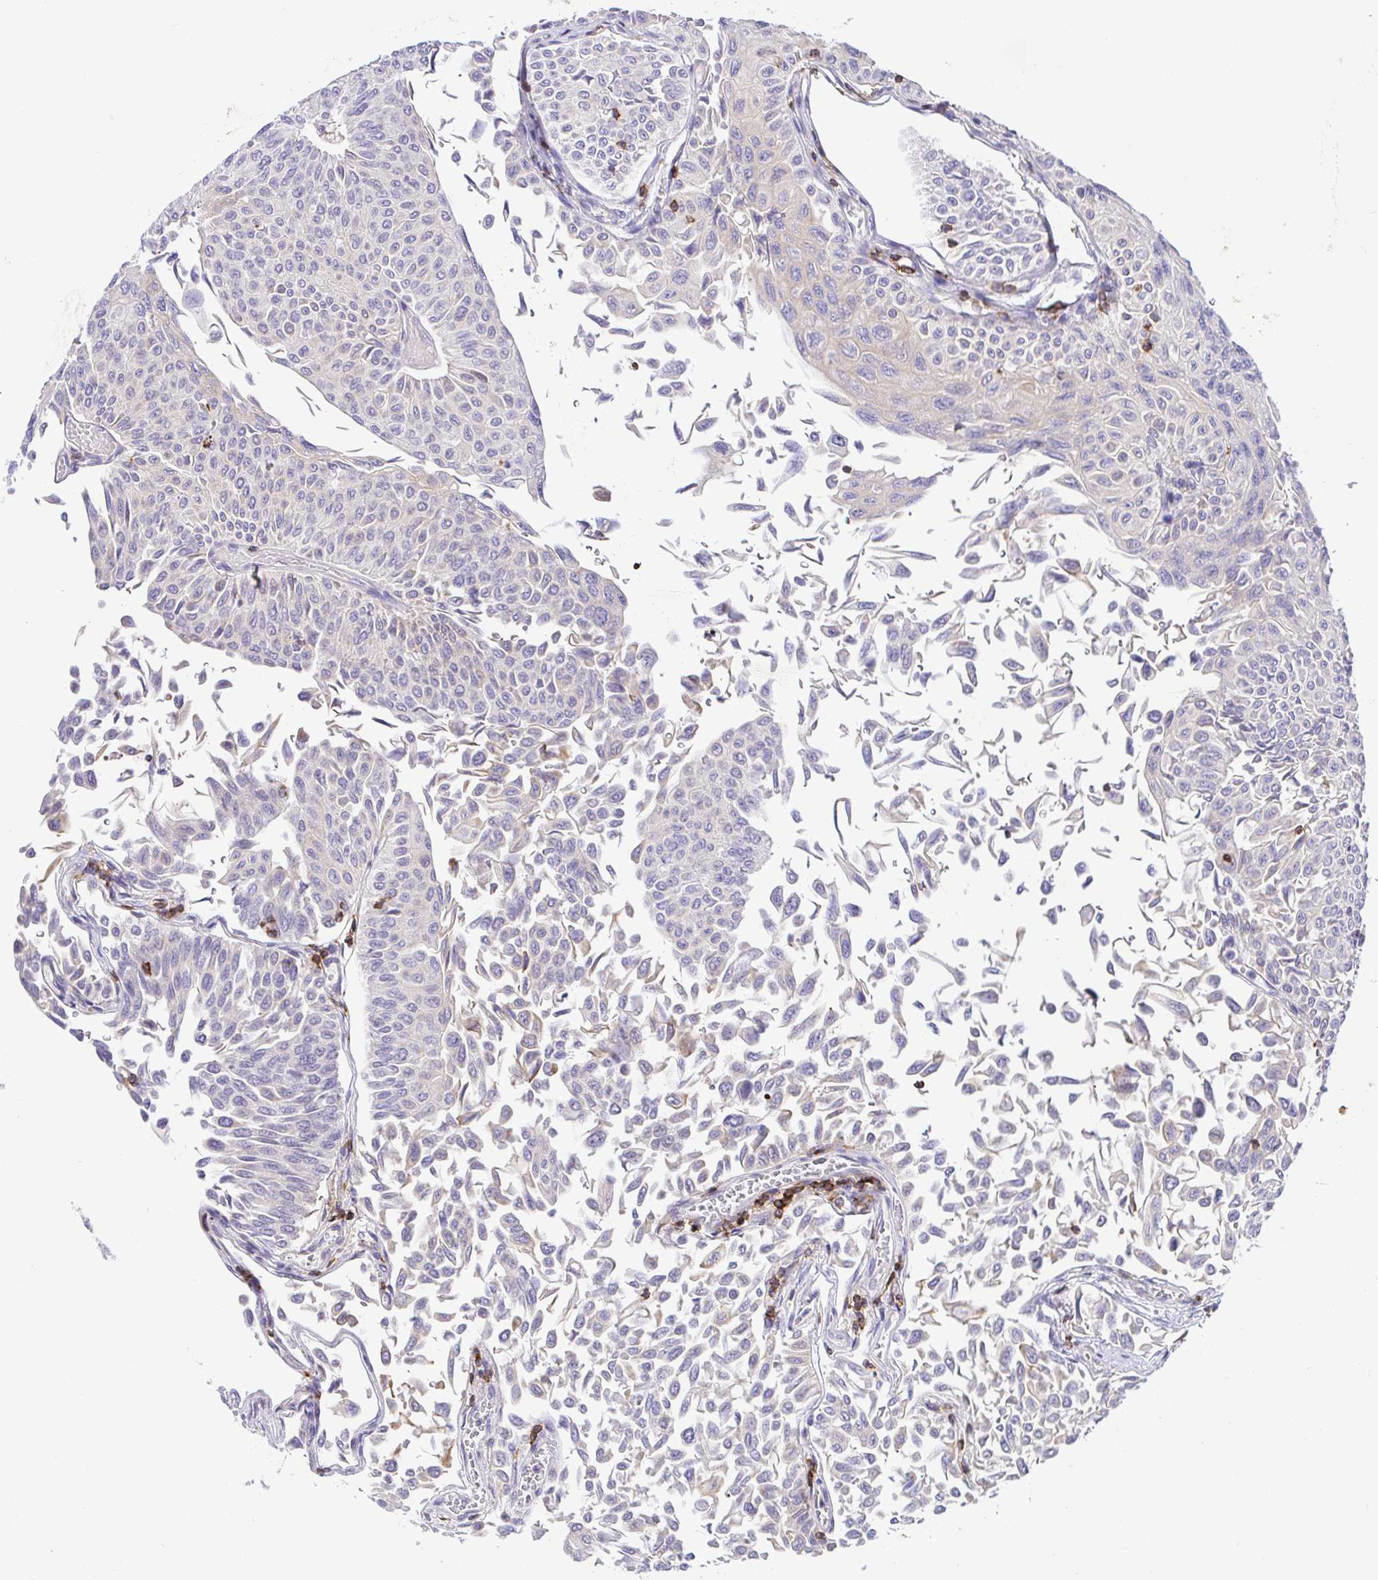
{"staining": {"intensity": "negative", "quantity": "none", "location": "none"}, "tissue": "urothelial cancer", "cell_type": "Tumor cells", "image_type": "cancer", "snomed": [{"axis": "morphology", "description": "Urothelial carcinoma, NOS"}, {"axis": "topography", "description": "Urinary bladder"}], "caption": "Protein analysis of urothelial cancer shows no significant expression in tumor cells.", "gene": "SKAP1", "patient": {"sex": "male", "age": 59}}